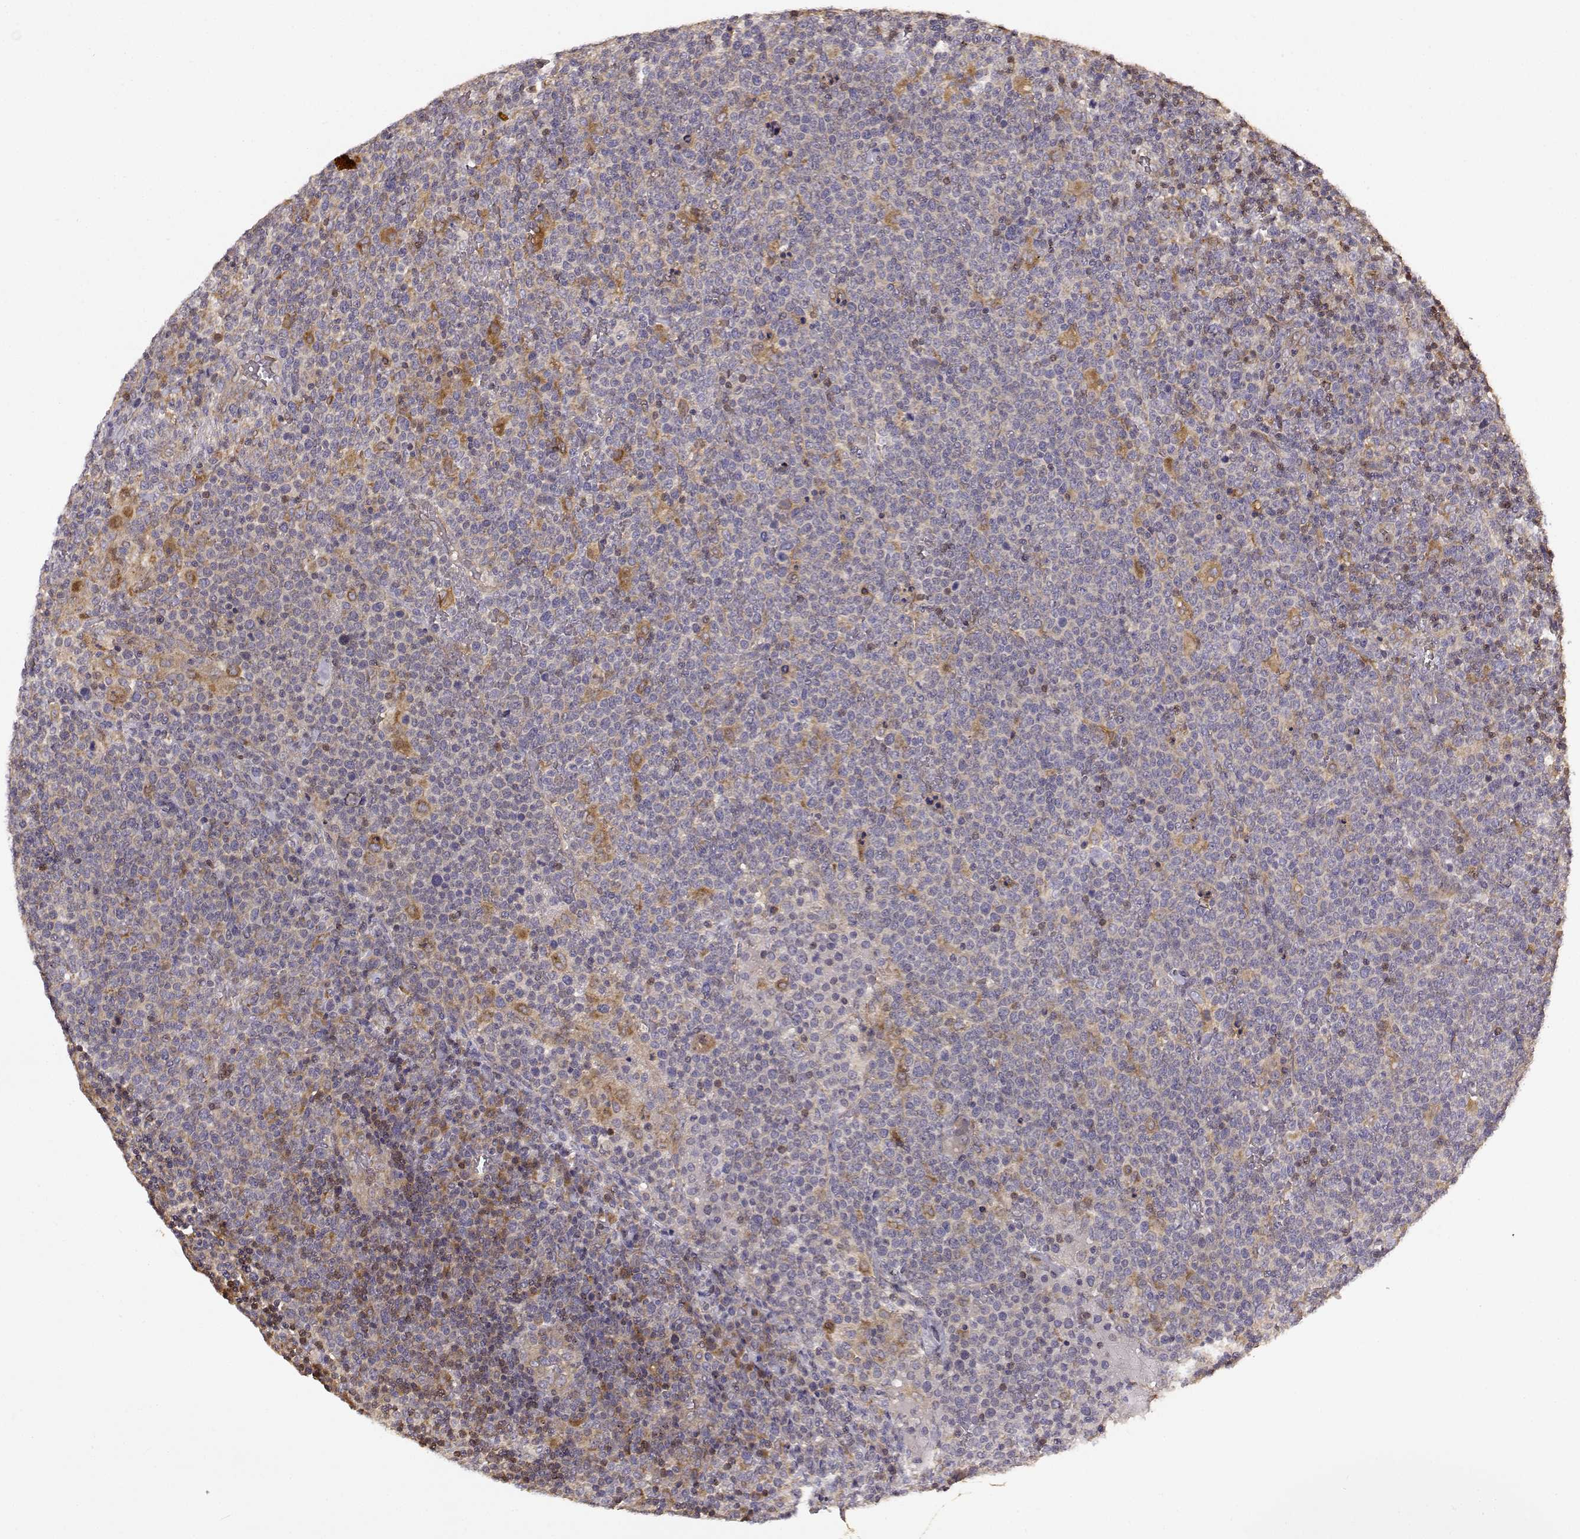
{"staining": {"intensity": "moderate", "quantity": "25%-75%", "location": "cytoplasmic/membranous"}, "tissue": "lymphoma", "cell_type": "Tumor cells", "image_type": "cancer", "snomed": [{"axis": "morphology", "description": "Malignant lymphoma, non-Hodgkin's type, High grade"}, {"axis": "topography", "description": "Lymph node"}], "caption": "A high-resolution histopathology image shows immunohistochemistry staining of lymphoma, which shows moderate cytoplasmic/membranous positivity in approximately 25%-75% of tumor cells. The staining was performed using DAB (3,3'-diaminobenzidine) to visualize the protein expression in brown, while the nuclei were stained in blue with hematoxylin (Magnification: 20x).", "gene": "CRIM1", "patient": {"sex": "male", "age": 61}}